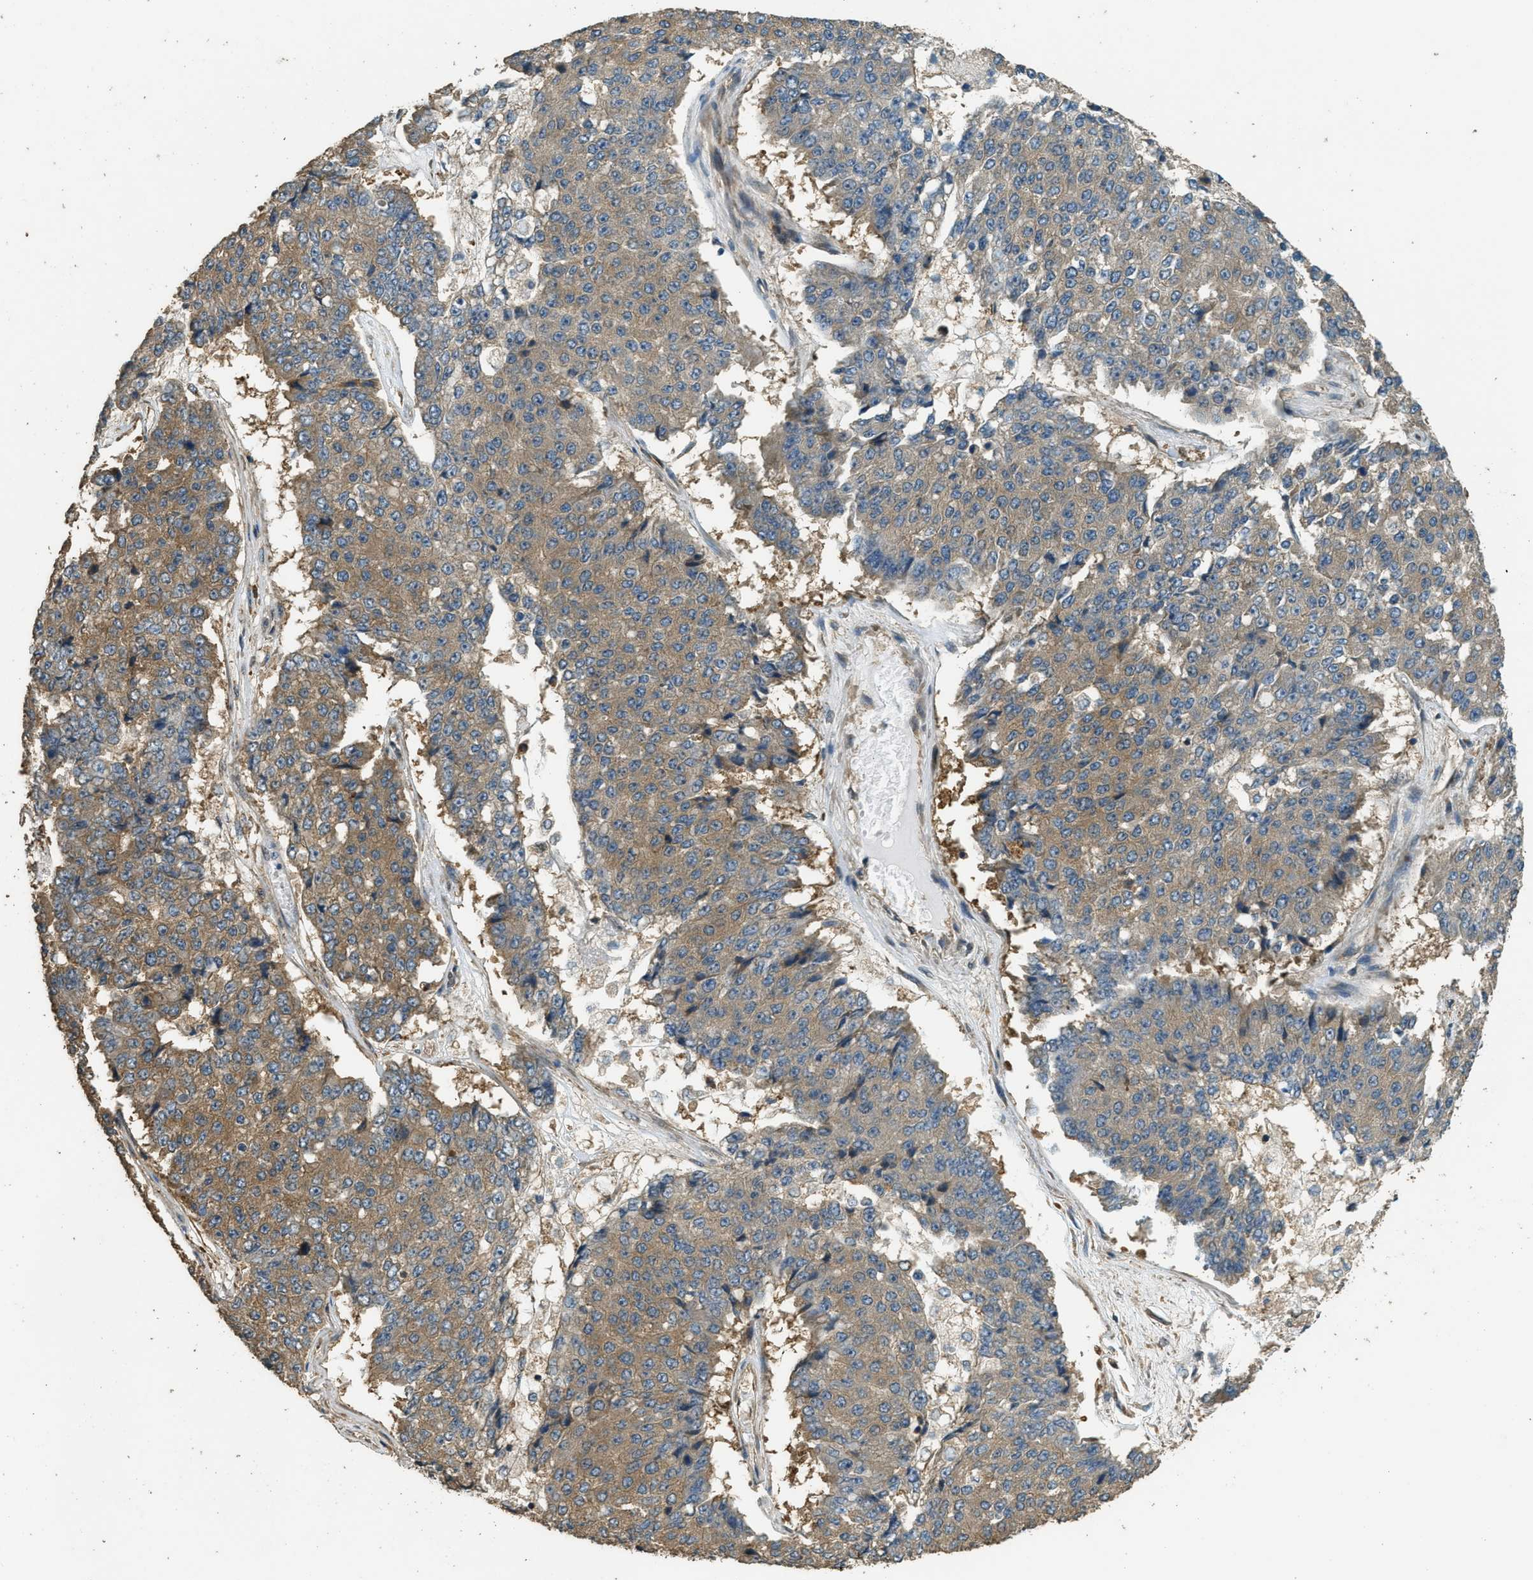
{"staining": {"intensity": "moderate", "quantity": "25%-75%", "location": "cytoplasmic/membranous"}, "tissue": "pancreatic cancer", "cell_type": "Tumor cells", "image_type": "cancer", "snomed": [{"axis": "morphology", "description": "Adenocarcinoma, NOS"}, {"axis": "topography", "description": "Pancreas"}], "caption": "DAB (3,3'-diaminobenzidine) immunohistochemical staining of human pancreatic cancer (adenocarcinoma) shows moderate cytoplasmic/membranous protein positivity in approximately 25%-75% of tumor cells.", "gene": "MARS1", "patient": {"sex": "male", "age": 50}}